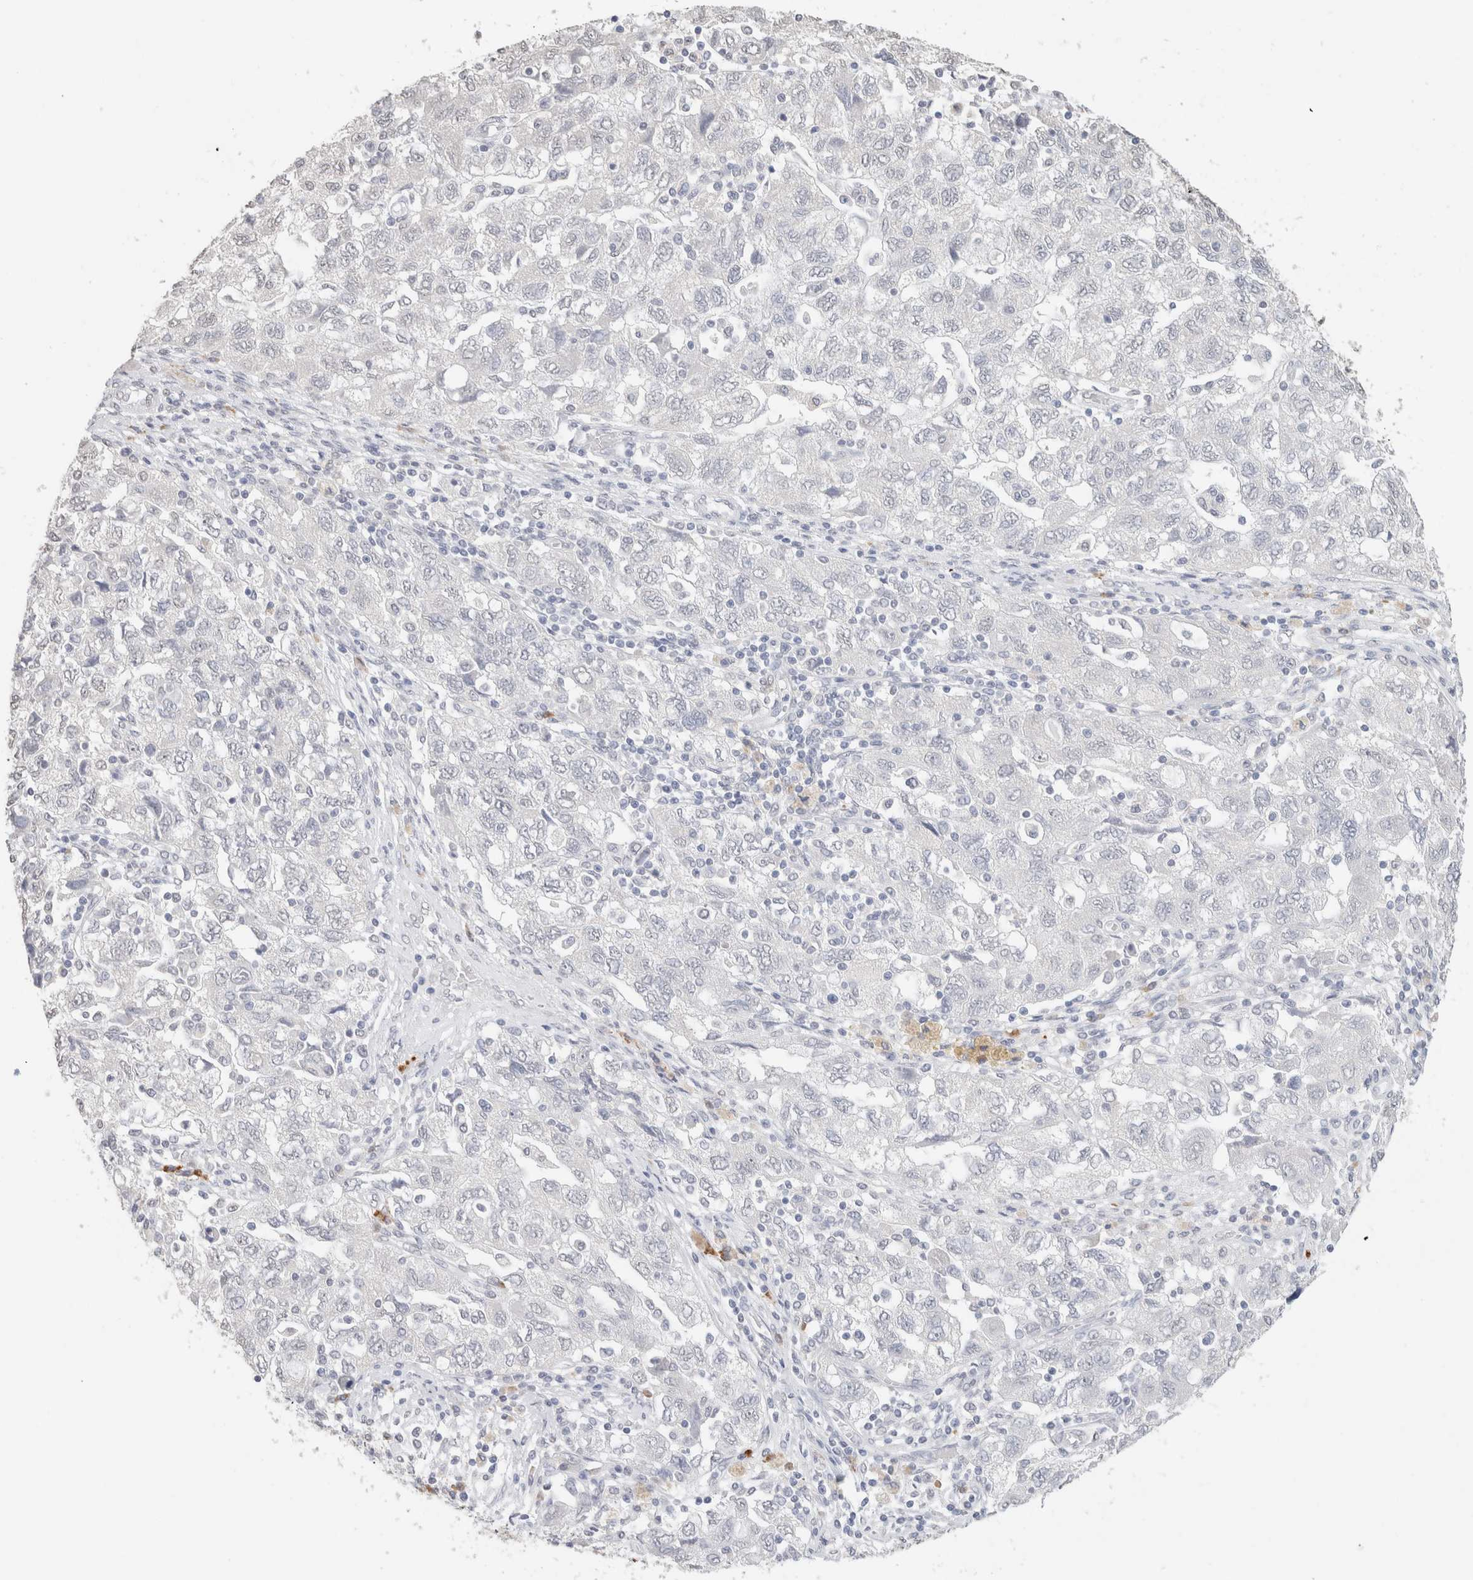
{"staining": {"intensity": "negative", "quantity": "none", "location": "none"}, "tissue": "ovarian cancer", "cell_type": "Tumor cells", "image_type": "cancer", "snomed": [{"axis": "morphology", "description": "Carcinoma, NOS"}, {"axis": "morphology", "description": "Cystadenocarcinoma, serous, NOS"}, {"axis": "topography", "description": "Ovary"}], "caption": "An immunohistochemistry image of serous cystadenocarcinoma (ovarian) is shown. There is no staining in tumor cells of serous cystadenocarcinoma (ovarian). (IHC, brightfield microscopy, high magnification).", "gene": "CD80", "patient": {"sex": "female", "age": 69}}